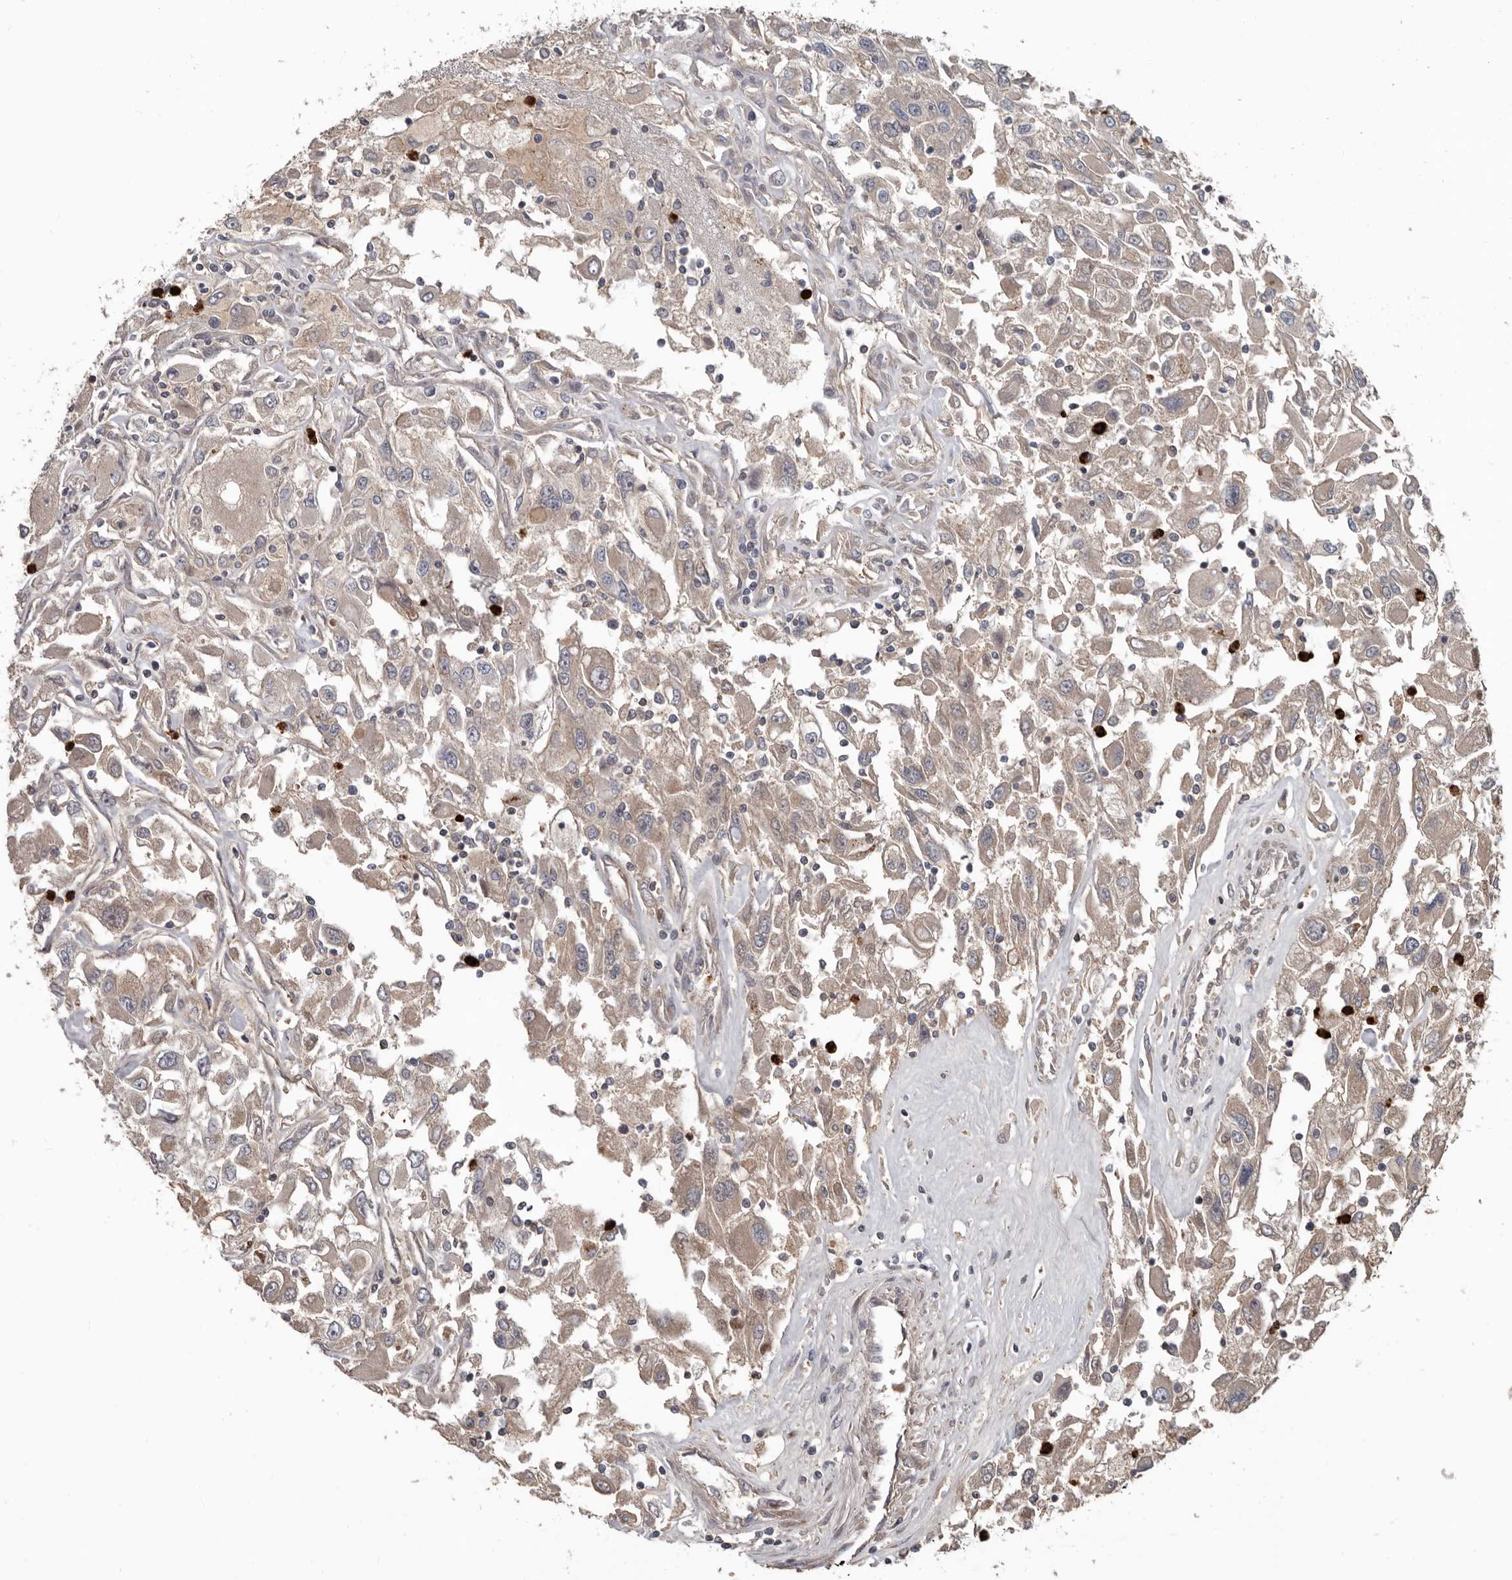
{"staining": {"intensity": "weak", "quantity": "25%-75%", "location": "cytoplasmic/membranous"}, "tissue": "renal cancer", "cell_type": "Tumor cells", "image_type": "cancer", "snomed": [{"axis": "morphology", "description": "Adenocarcinoma, NOS"}, {"axis": "topography", "description": "Kidney"}], "caption": "A high-resolution histopathology image shows immunohistochemistry (IHC) staining of renal cancer, which shows weak cytoplasmic/membranous positivity in approximately 25%-75% of tumor cells.", "gene": "ARHGEF5", "patient": {"sex": "female", "age": 52}}